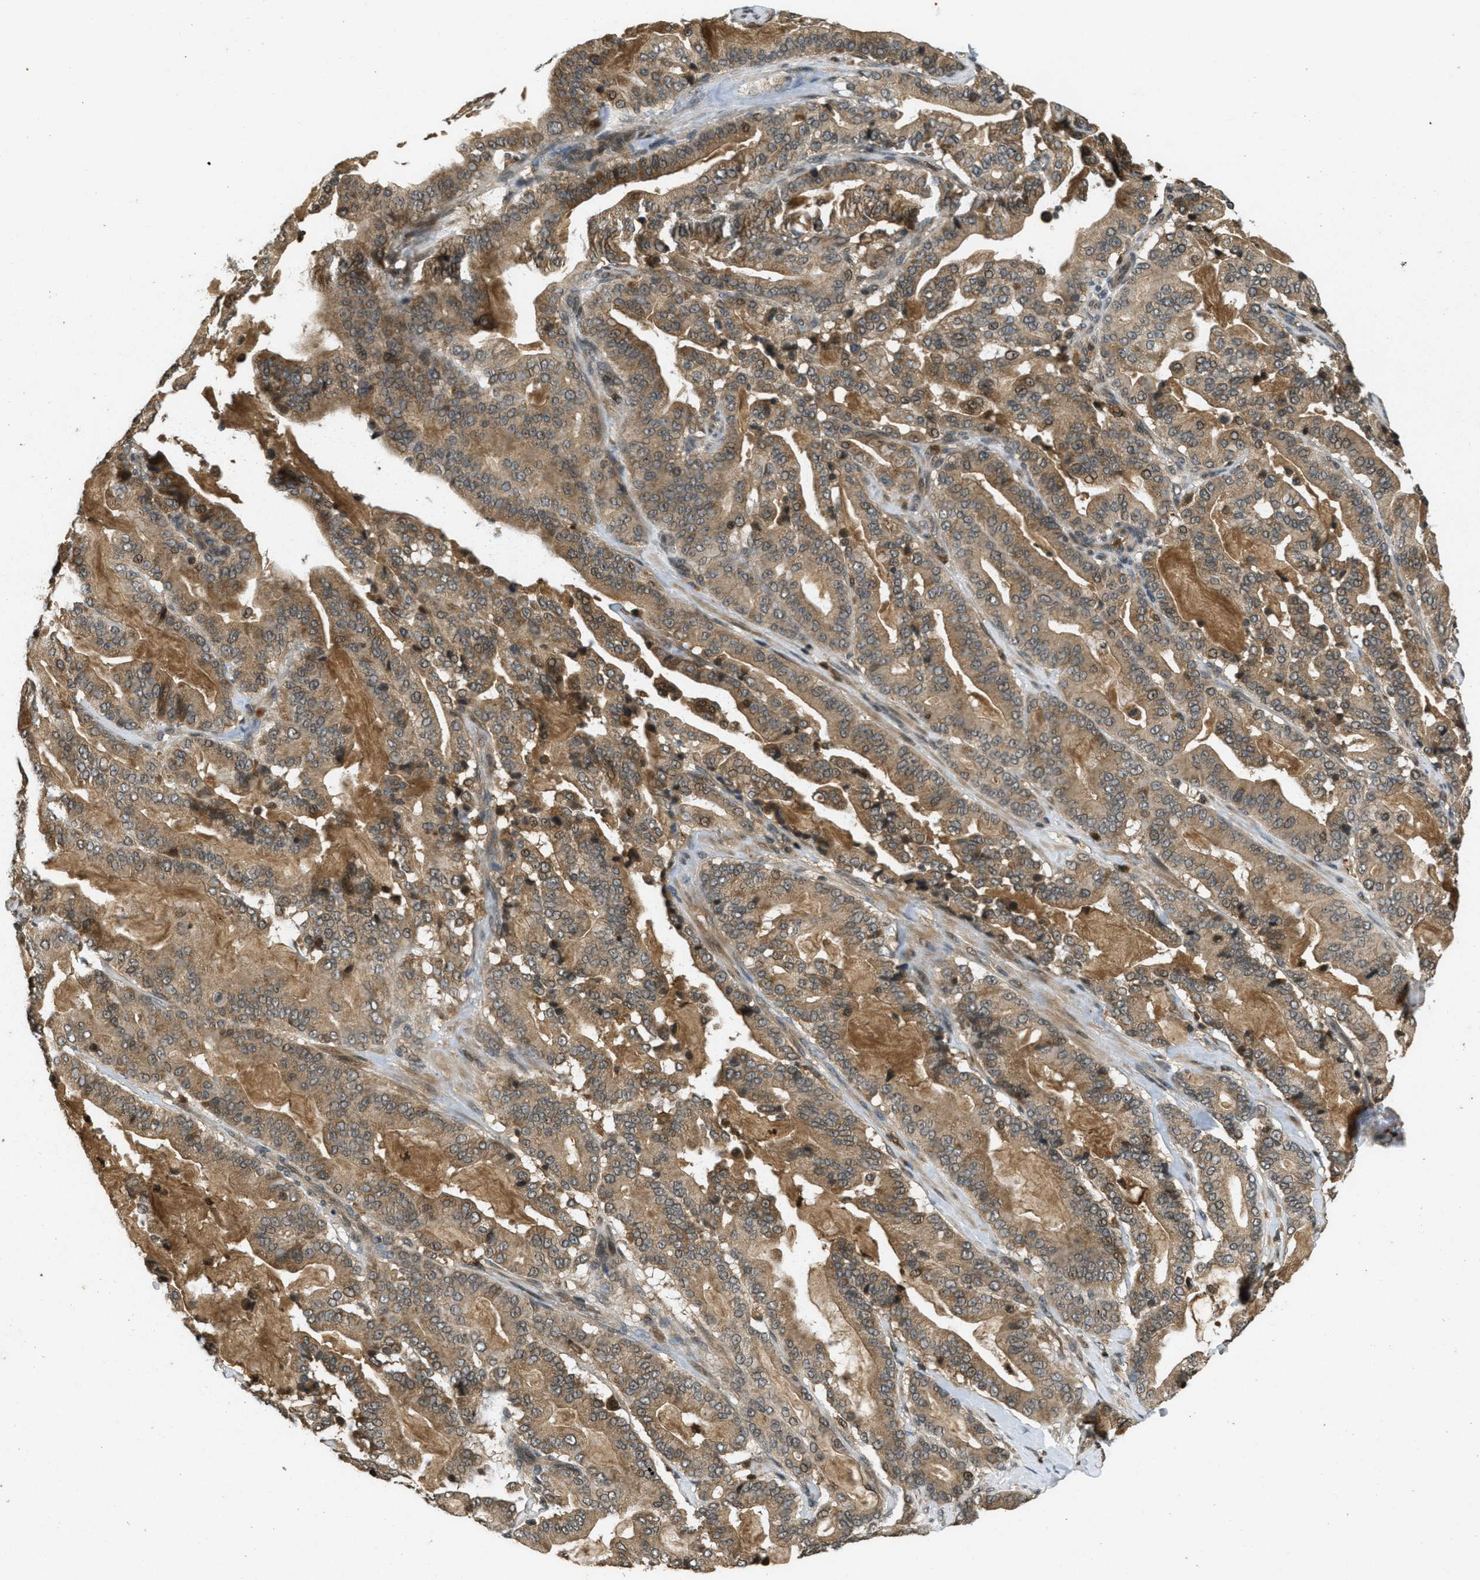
{"staining": {"intensity": "moderate", "quantity": ">75%", "location": "cytoplasmic/membranous"}, "tissue": "pancreatic cancer", "cell_type": "Tumor cells", "image_type": "cancer", "snomed": [{"axis": "morphology", "description": "Adenocarcinoma, NOS"}, {"axis": "topography", "description": "Pancreas"}], "caption": "There is medium levels of moderate cytoplasmic/membranous expression in tumor cells of pancreatic adenocarcinoma, as demonstrated by immunohistochemical staining (brown color).", "gene": "ATG7", "patient": {"sex": "male", "age": 63}}